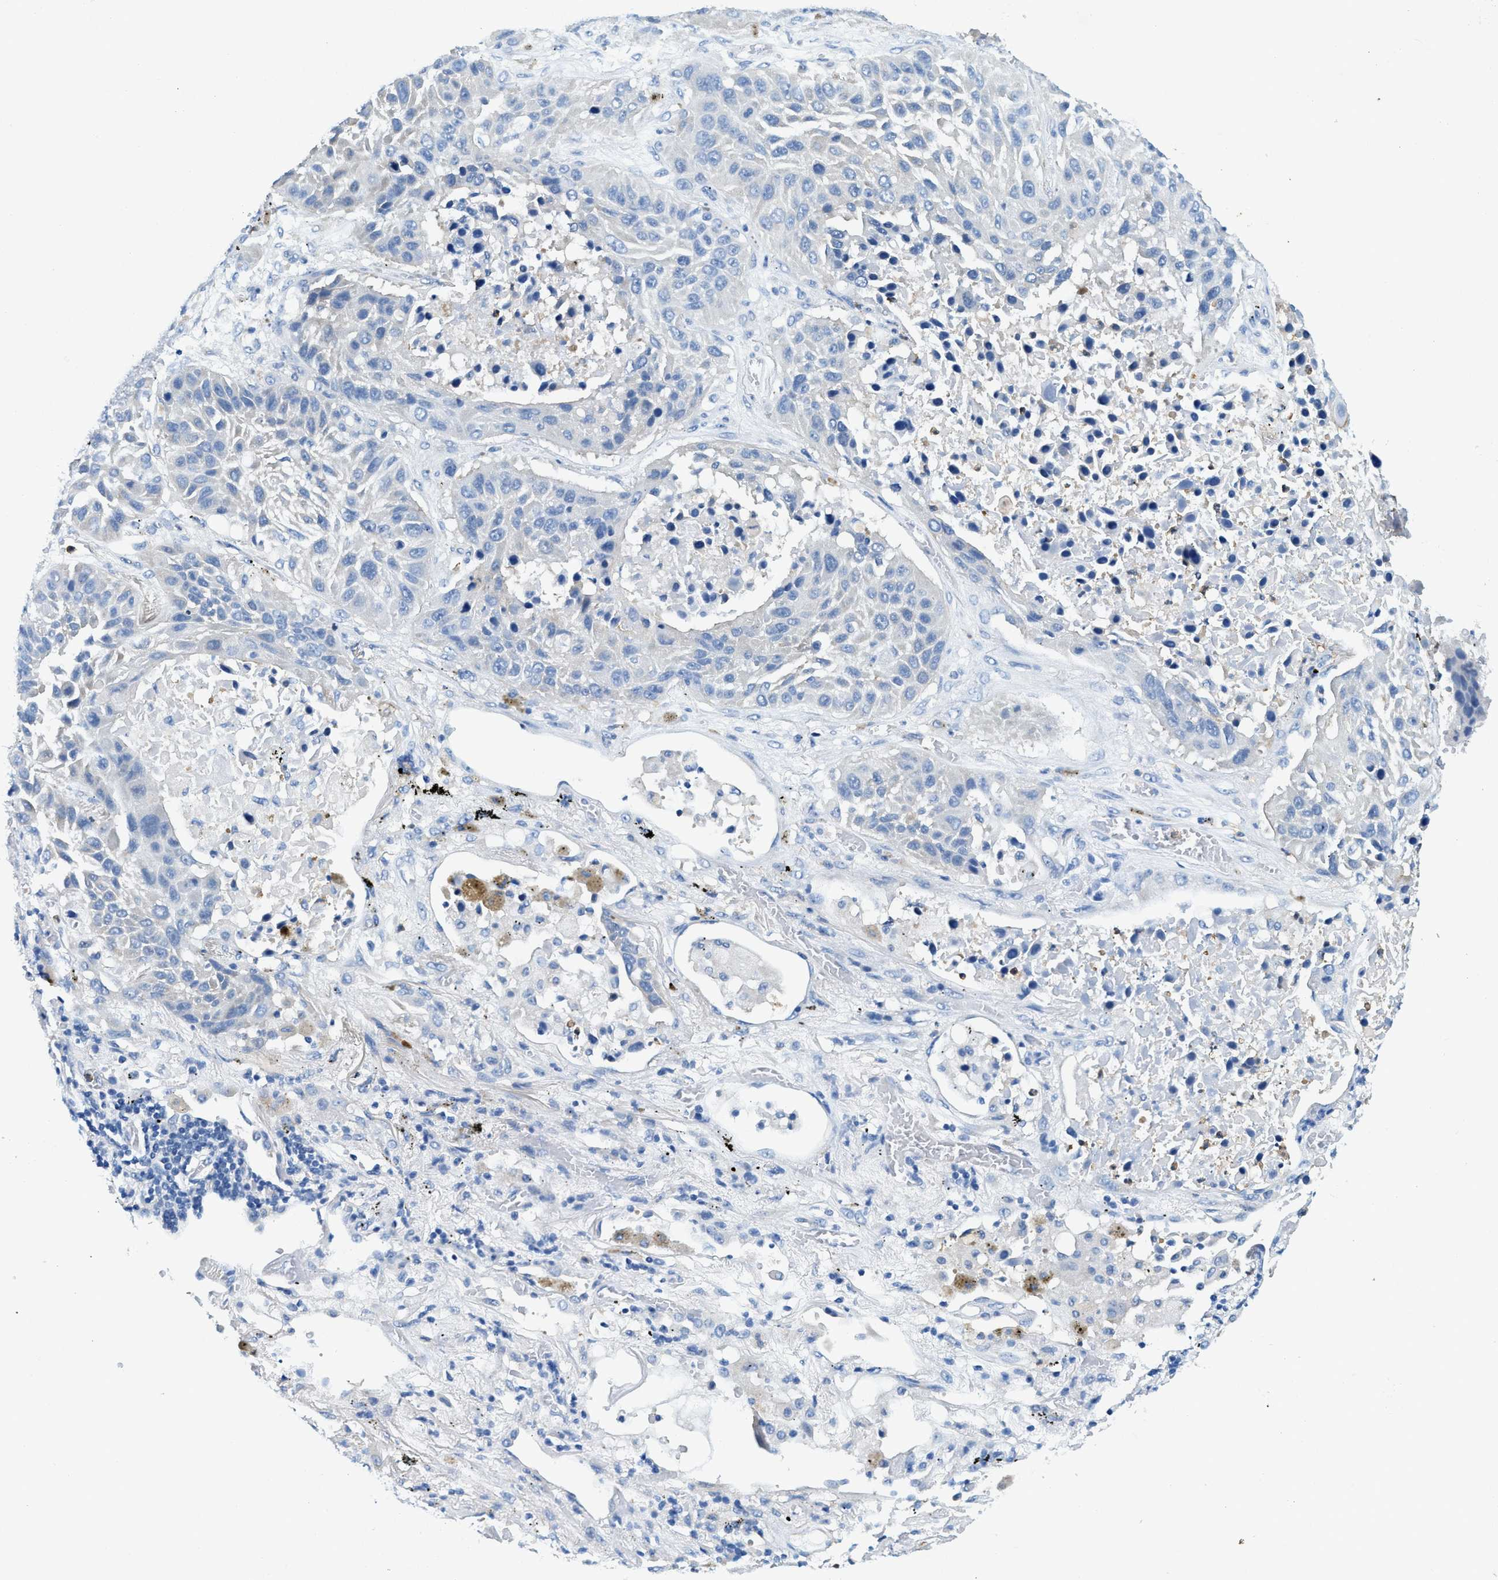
{"staining": {"intensity": "negative", "quantity": "none", "location": "none"}, "tissue": "lung cancer", "cell_type": "Tumor cells", "image_type": "cancer", "snomed": [{"axis": "morphology", "description": "Squamous cell carcinoma, NOS"}, {"axis": "topography", "description": "Lung"}], "caption": "An image of lung cancer stained for a protein reveals no brown staining in tumor cells. (Stains: DAB (3,3'-diaminobenzidine) IHC with hematoxylin counter stain, Microscopy: brightfield microscopy at high magnification).", "gene": "ZDHHC13", "patient": {"sex": "male", "age": 57}}